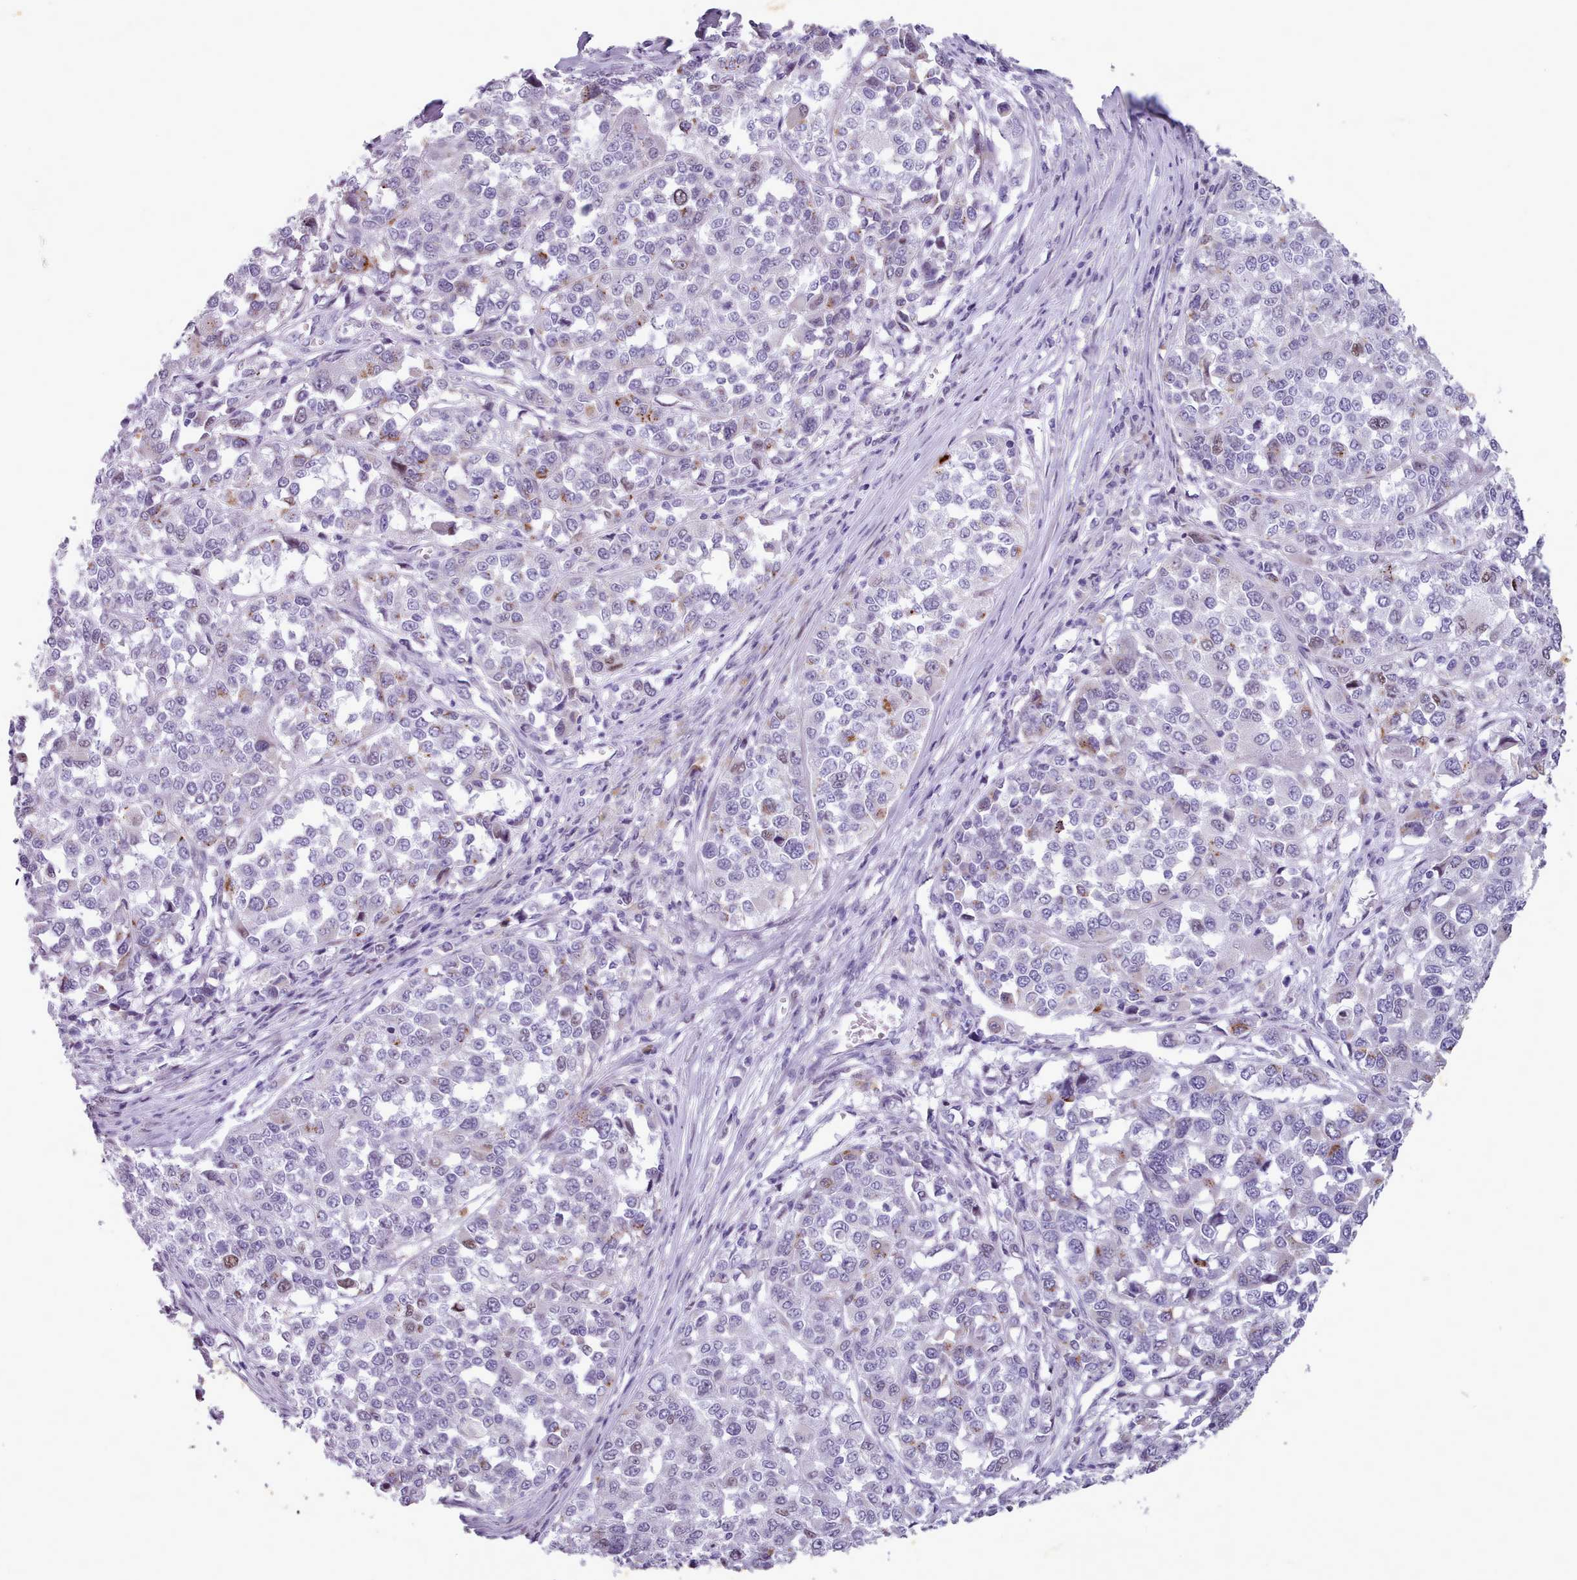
{"staining": {"intensity": "negative", "quantity": "none", "location": "none"}, "tissue": "melanoma", "cell_type": "Tumor cells", "image_type": "cancer", "snomed": [{"axis": "morphology", "description": "Malignant melanoma, Metastatic site"}, {"axis": "topography", "description": "Lymph node"}], "caption": "The histopathology image demonstrates no significant staining in tumor cells of malignant melanoma (metastatic site).", "gene": "KCNT2", "patient": {"sex": "male", "age": 44}}